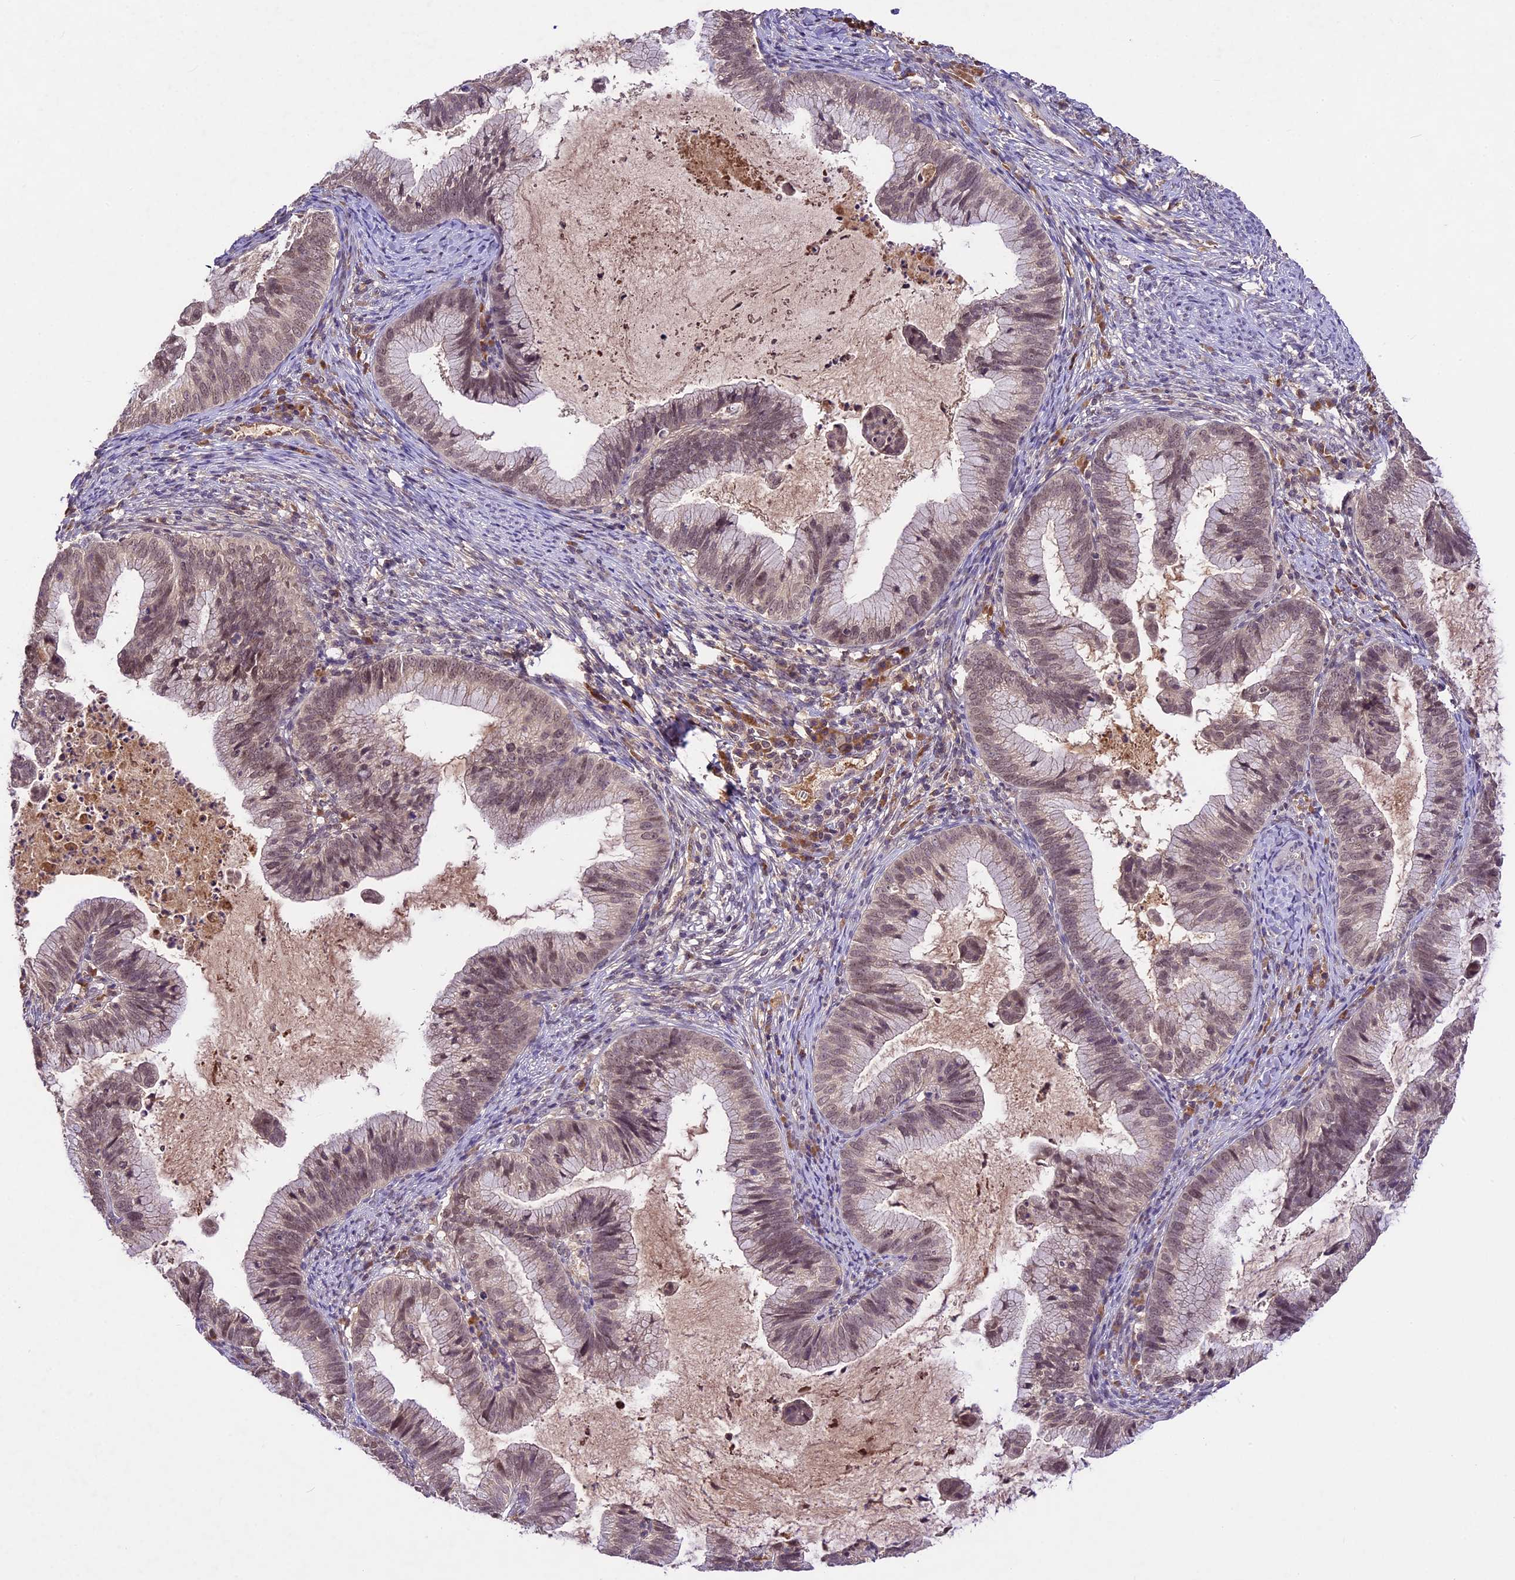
{"staining": {"intensity": "moderate", "quantity": ">75%", "location": "nuclear"}, "tissue": "cervical cancer", "cell_type": "Tumor cells", "image_type": "cancer", "snomed": [{"axis": "morphology", "description": "Adenocarcinoma, NOS"}, {"axis": "topography", "description": "Cervix"}], "caption": "Immunohistochemical staining of cervical adenocarcinoma displays moderate nuclear protein positivity in approximately >75% of tumor cells. (DAB (3,3'-diaminobenzidine) IHC with brightfield microscopy, high magnification).", "gene": "ATP10A", "patient": {"sex": "female", "age": 36}}